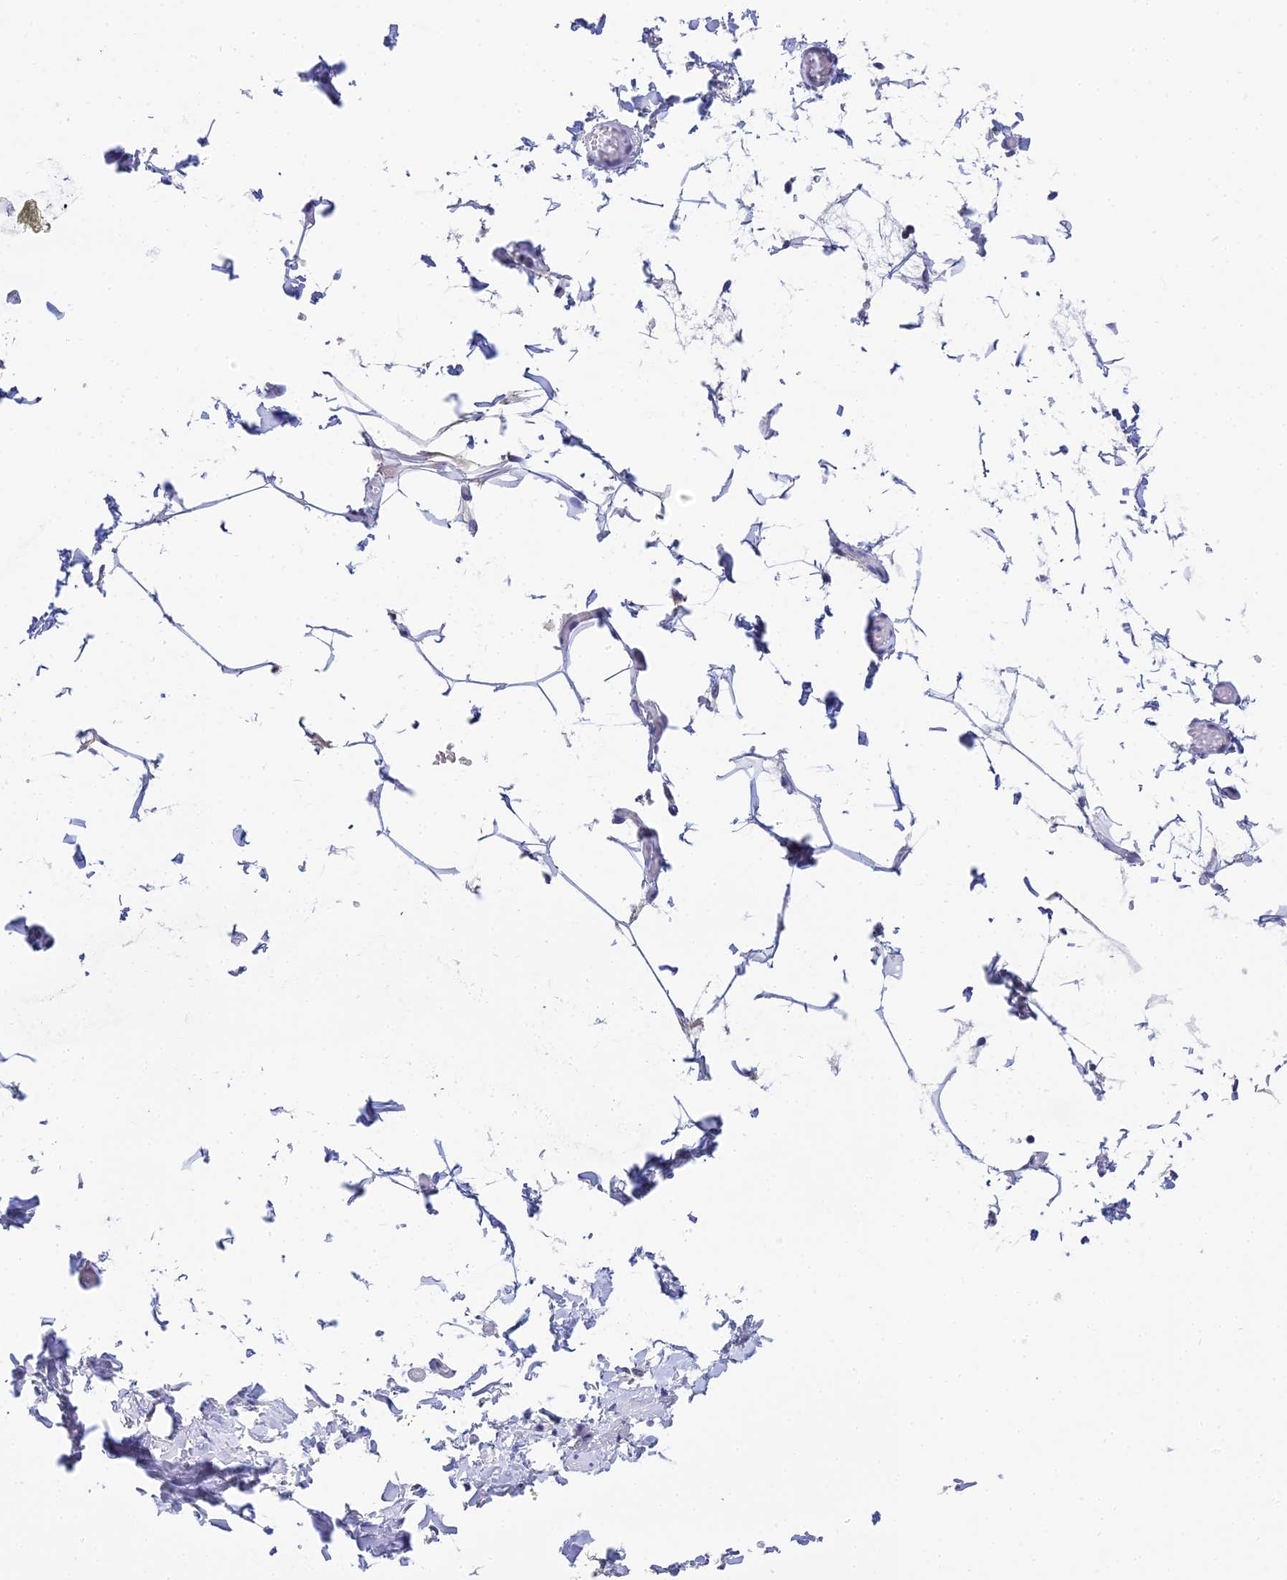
{"staining": {"intensity": "negative", "quantity": "none", "location": "none"}, "tissue": "adipose tissue", "cell_type": "Adipocytes", "image_type": "normal", "snomed": [{"axis": "morphology", "description": "Normal tissue, NOS"}, {"axis": "topography", "description": "Soft tissue"}, {"axis": "topography", "description": "Adipose tissue"}, {"axis": "topography", "description": "Vascular tissue"}, {"axis": "topography", "description": "Peripheral nerve tissue"}], "caption": "IHC histopathology image of benign adipose tissue: adipose tissue stained with DAB (3,3'-diaminobenzidine) exhibits no significant protein expression in adipocytes.", "gene": "PLPP4", "patient": {"sex": "male", "age": 46}}